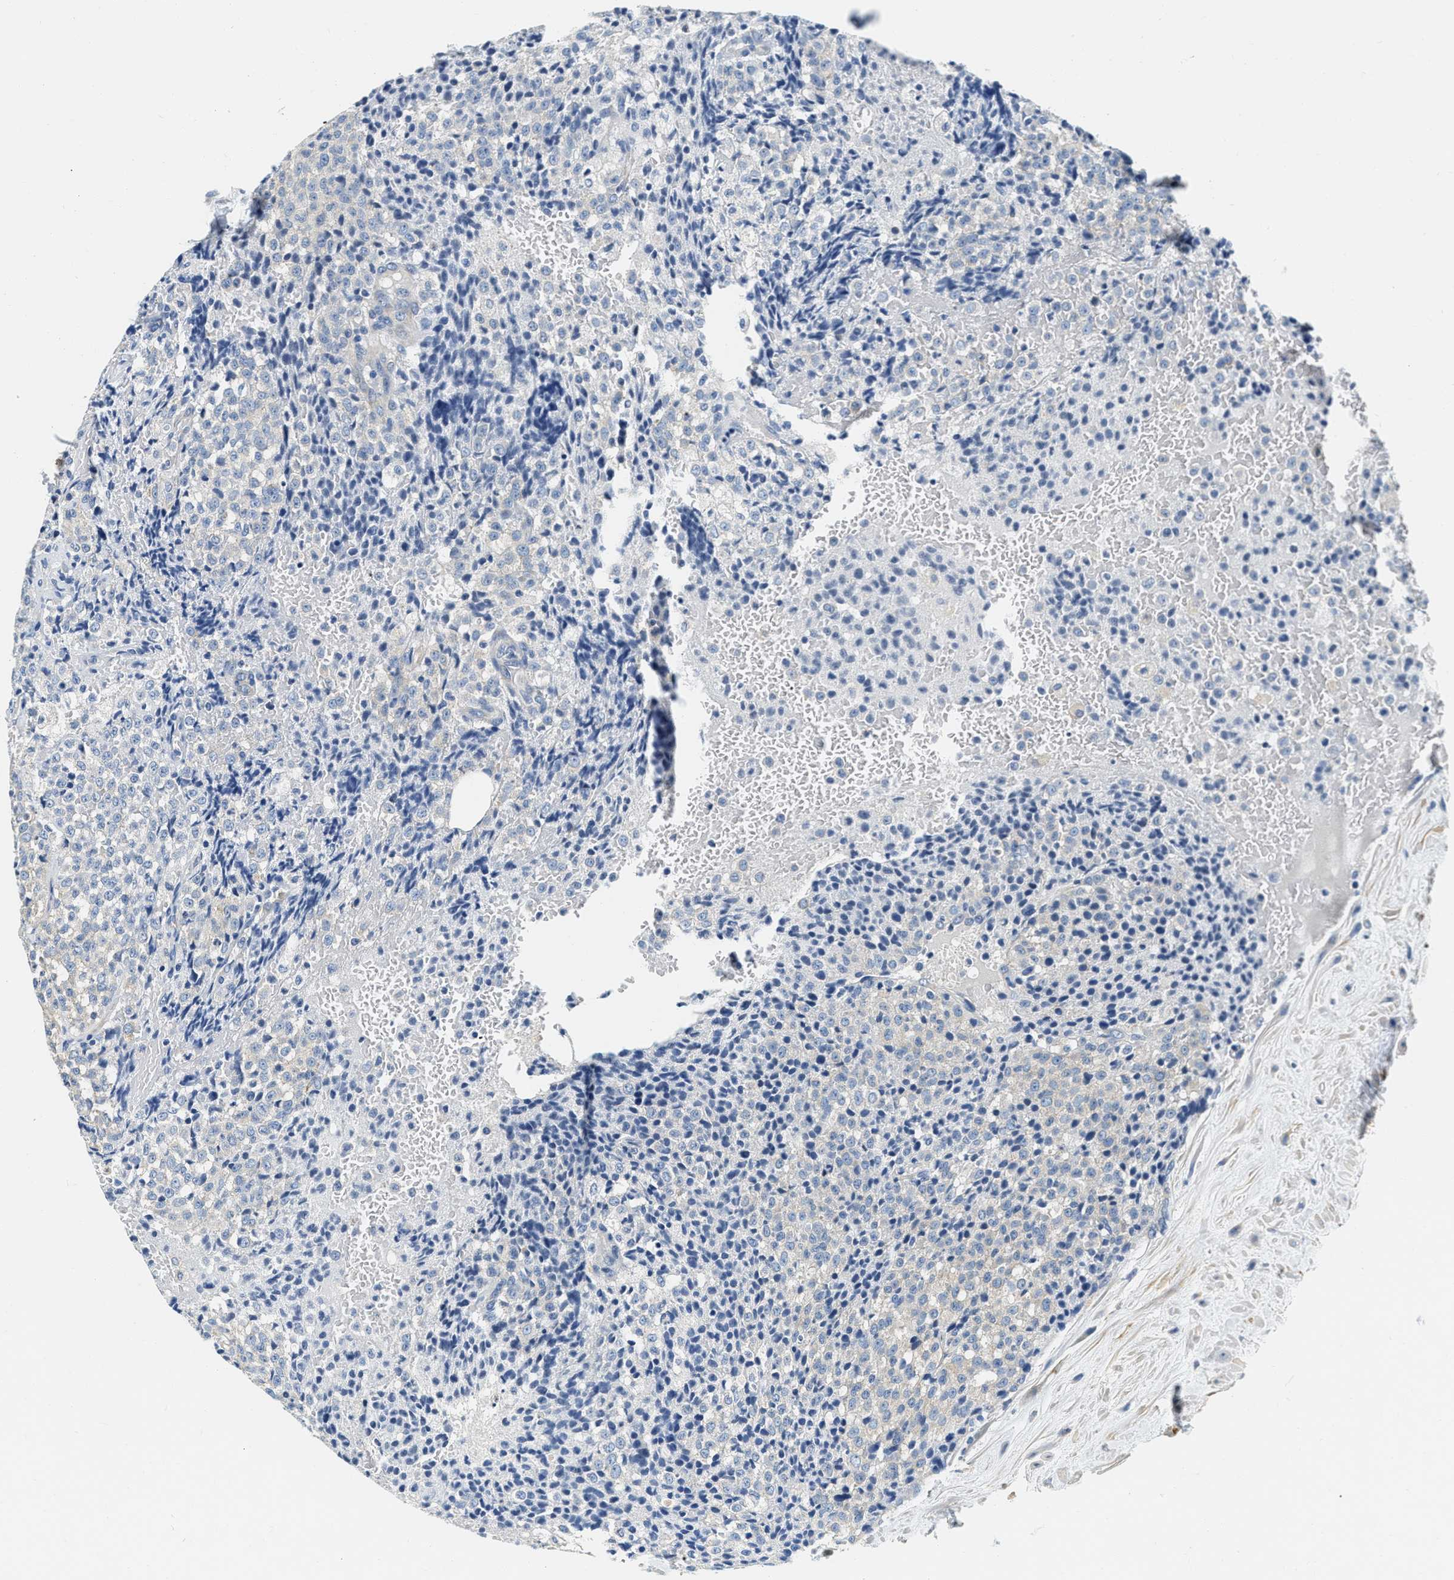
{"staining": {"intensity": "negative", "quantity": "none", "location": "none"}, "tissue": "testis cancer", "cell_type": "Tumor cells", "image_type": "cancer", "snomed": [{"axis": "morphology", "description": "Seminoma, NOS"}, {"axis": "topography", "description": "Testis"}], "caption": "This is a photomicrograph of immunohistochemistry staining of testis seminoma, which shows no expression in tumor cells.", "gene": "EIF2AK2", "patient": {"sex": "male", "age": 59}}